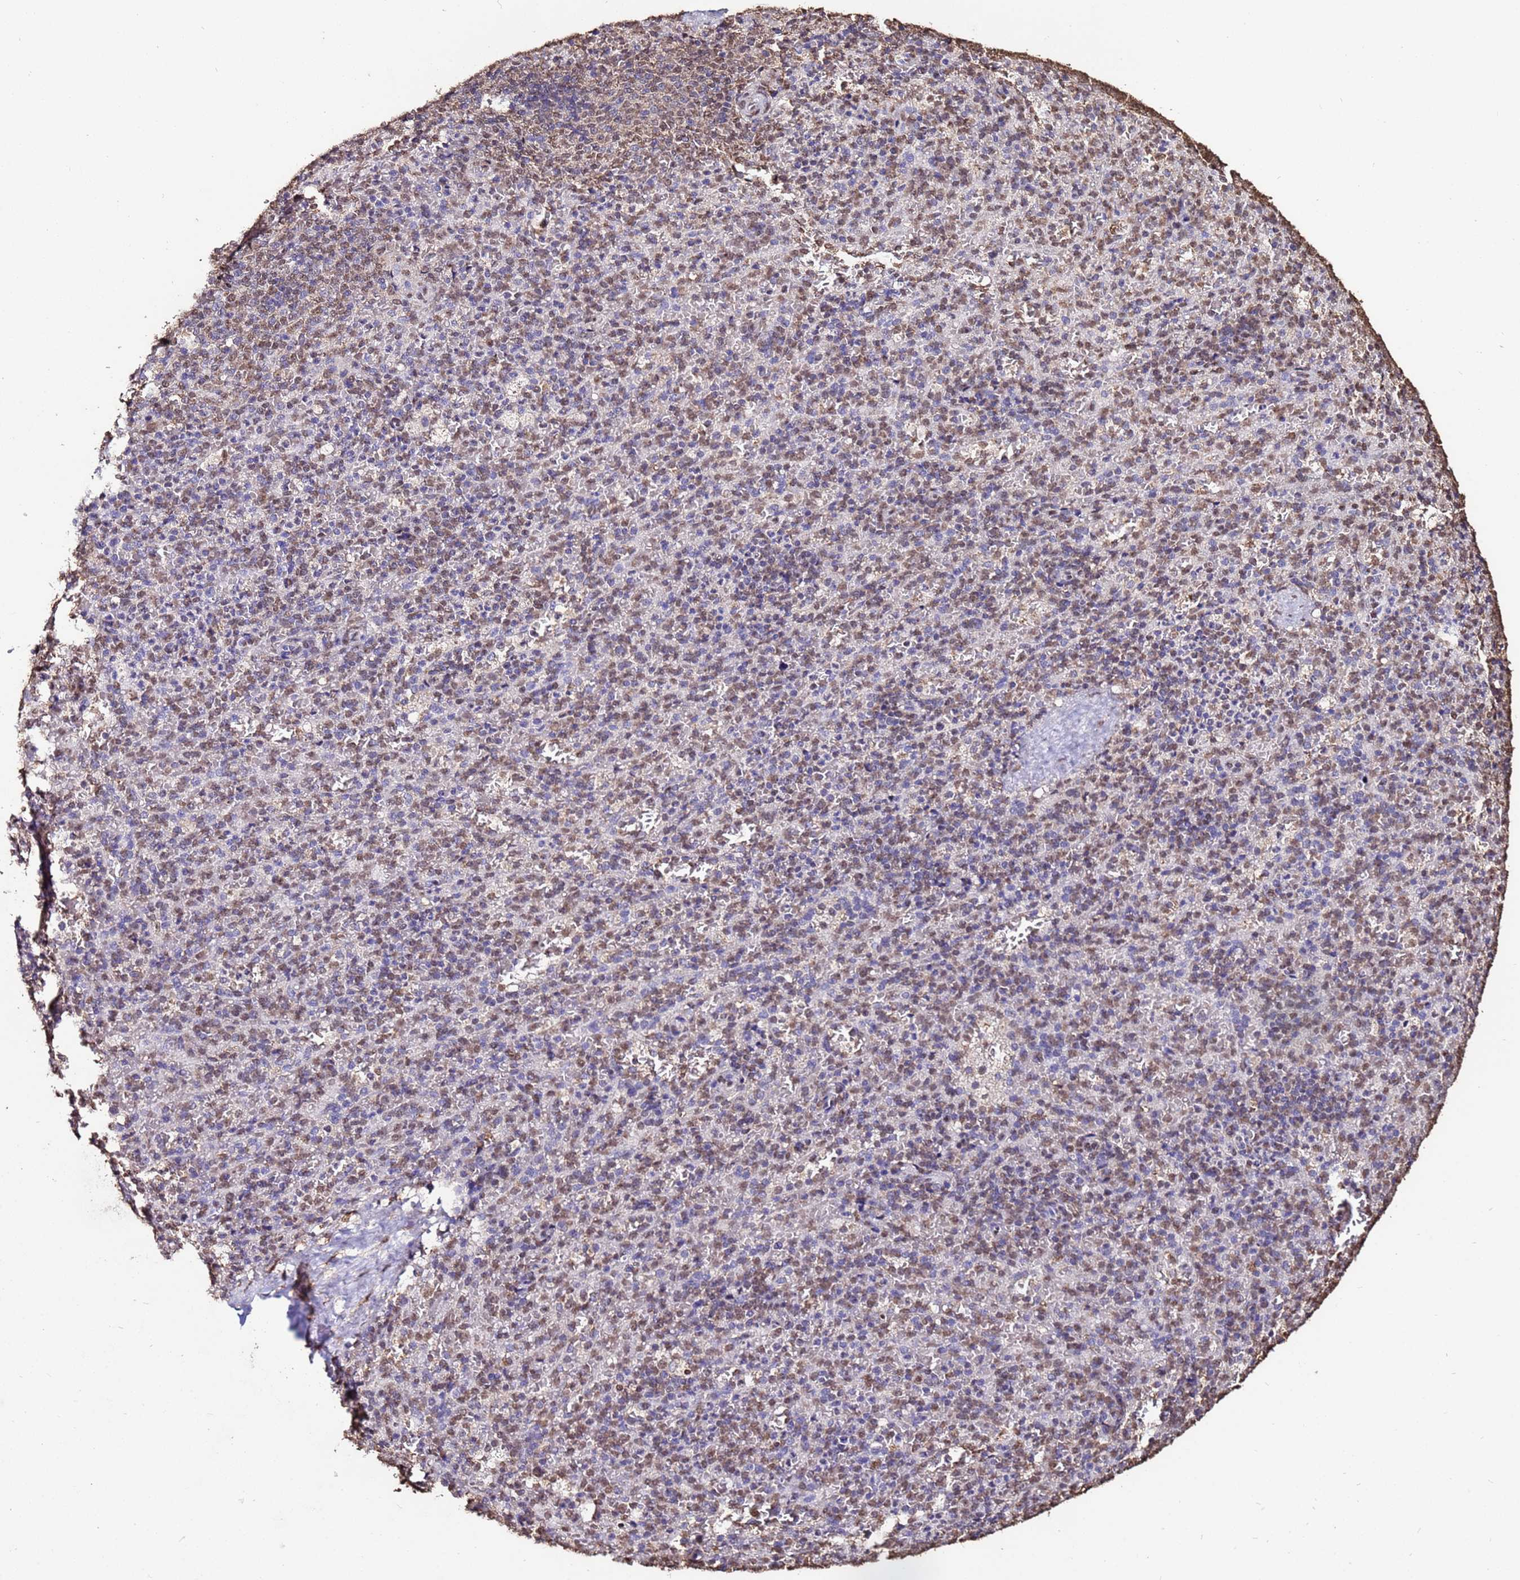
{"staining": {"intensity": "moderate", "quantity": "25%-75%", "location": "nuclear"}, "tissue": "spleen", "cell_type": "Cells in red pulp", "image_type": "normal", "snomed": [{"axis": "morphology", "description": "Normal tissue, NOS"}, {"axis": "topography", "description": "Spleen"}], "caption": "A medium amount of moderate nuclear expression is identified in about 25%-75% of cells in red pulp in benign spleen. Nuclei are stained in blue.", "gene": "TRIP6", "patient": {"sex": "female", "age": 21}}